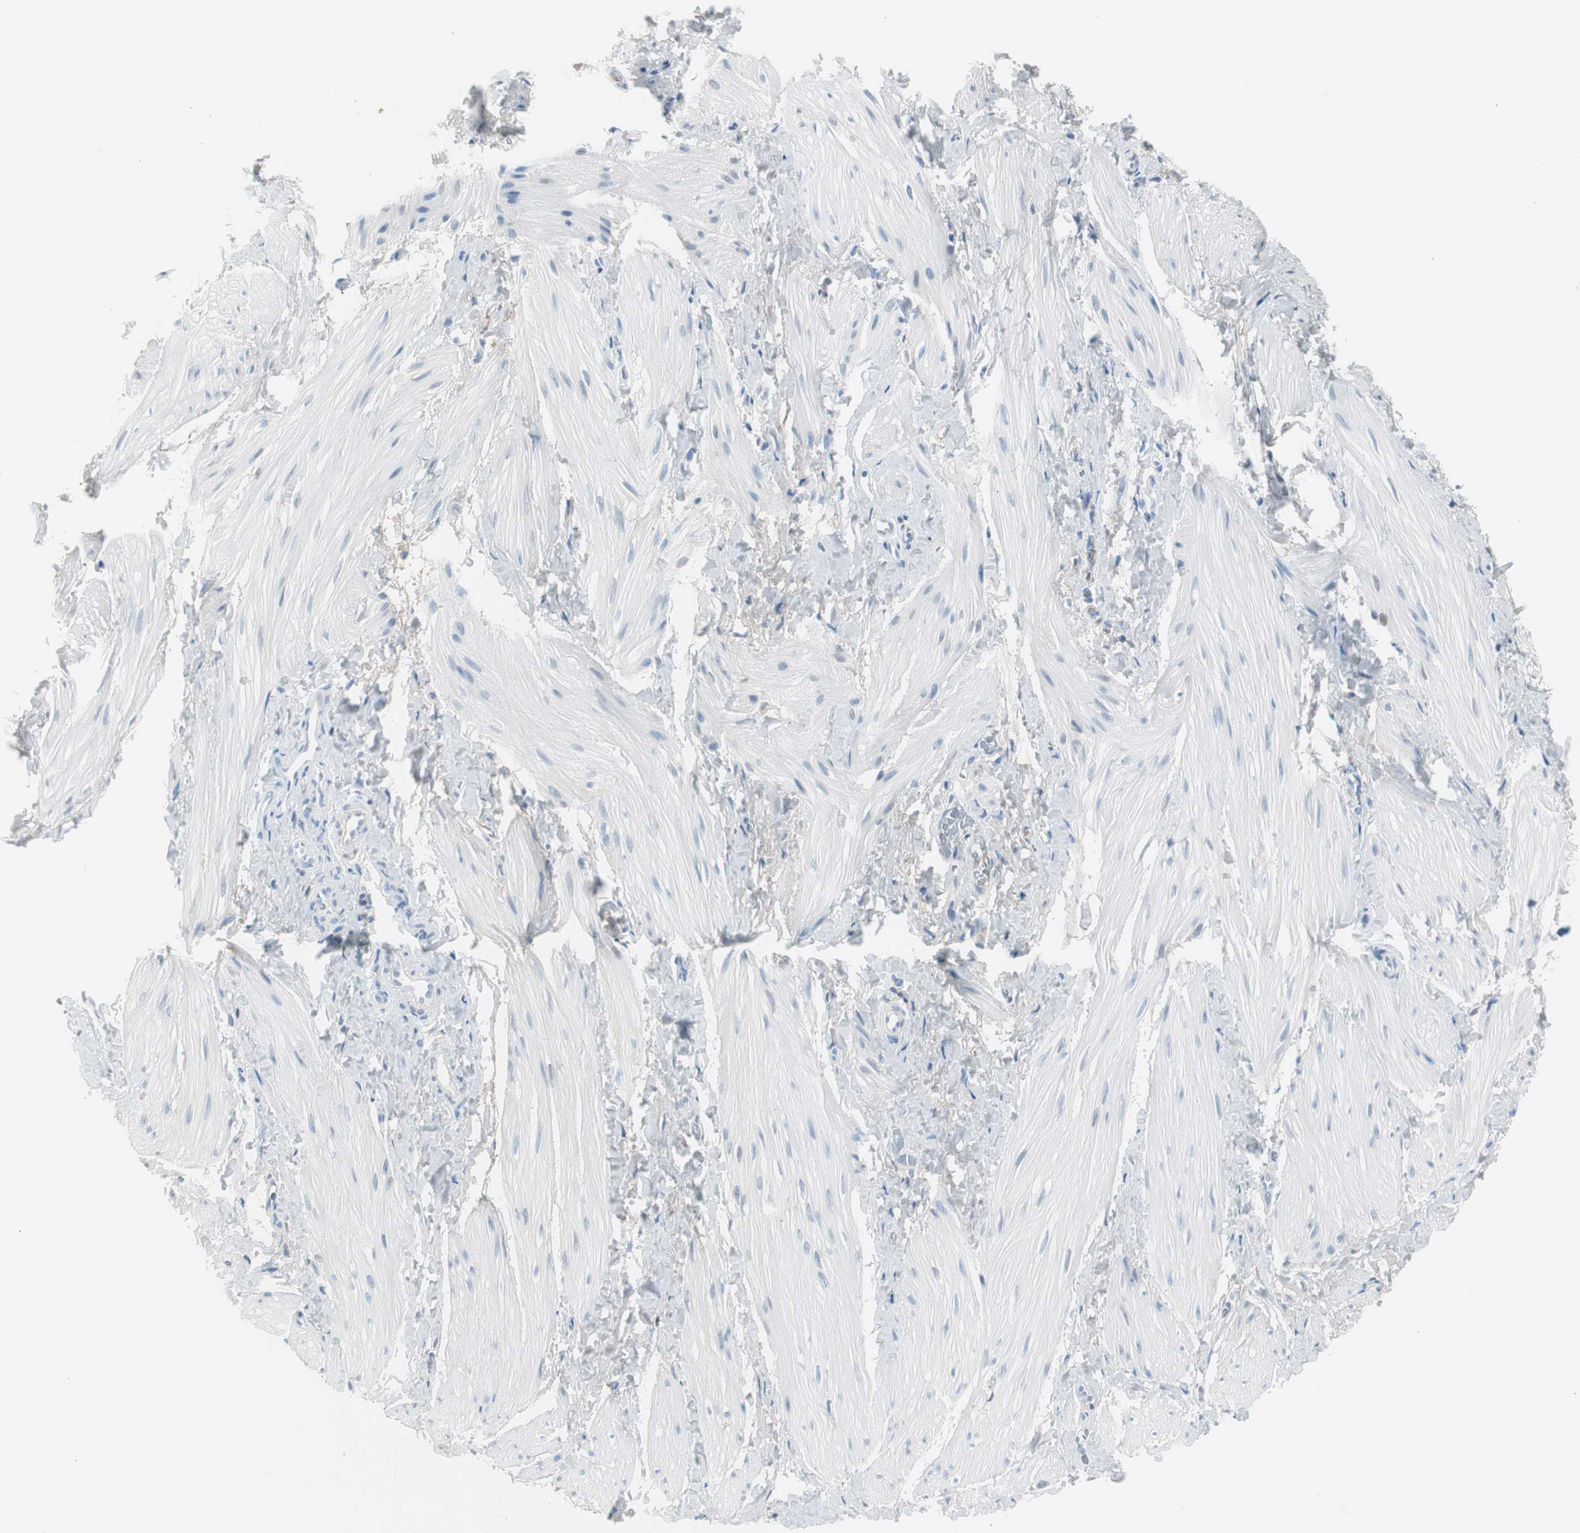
{"staining": {"intensity": "negative", "quantity": "none", "location": "none"}, "tissue": "smooth muscle", "cell_type": "Smooth muscle cells", "image_type": "normal", "snomed": [{"axis": "morphology", "description": "Normal tissue, NOS"}, {"axis": "topography", "description": "Smooth muscle"}], "caption": "Normal smooth muscle was stained to show a protein in brown. There is no significant expression in smooth muscle cells. The staining is performed using DAB (3,3'-diaminobenzidine) brown chromogen with nuclei counter-stained in using hematoxylin.", "gene": "SERPINF1", "patient": {"sex": "male", "age": 16}}